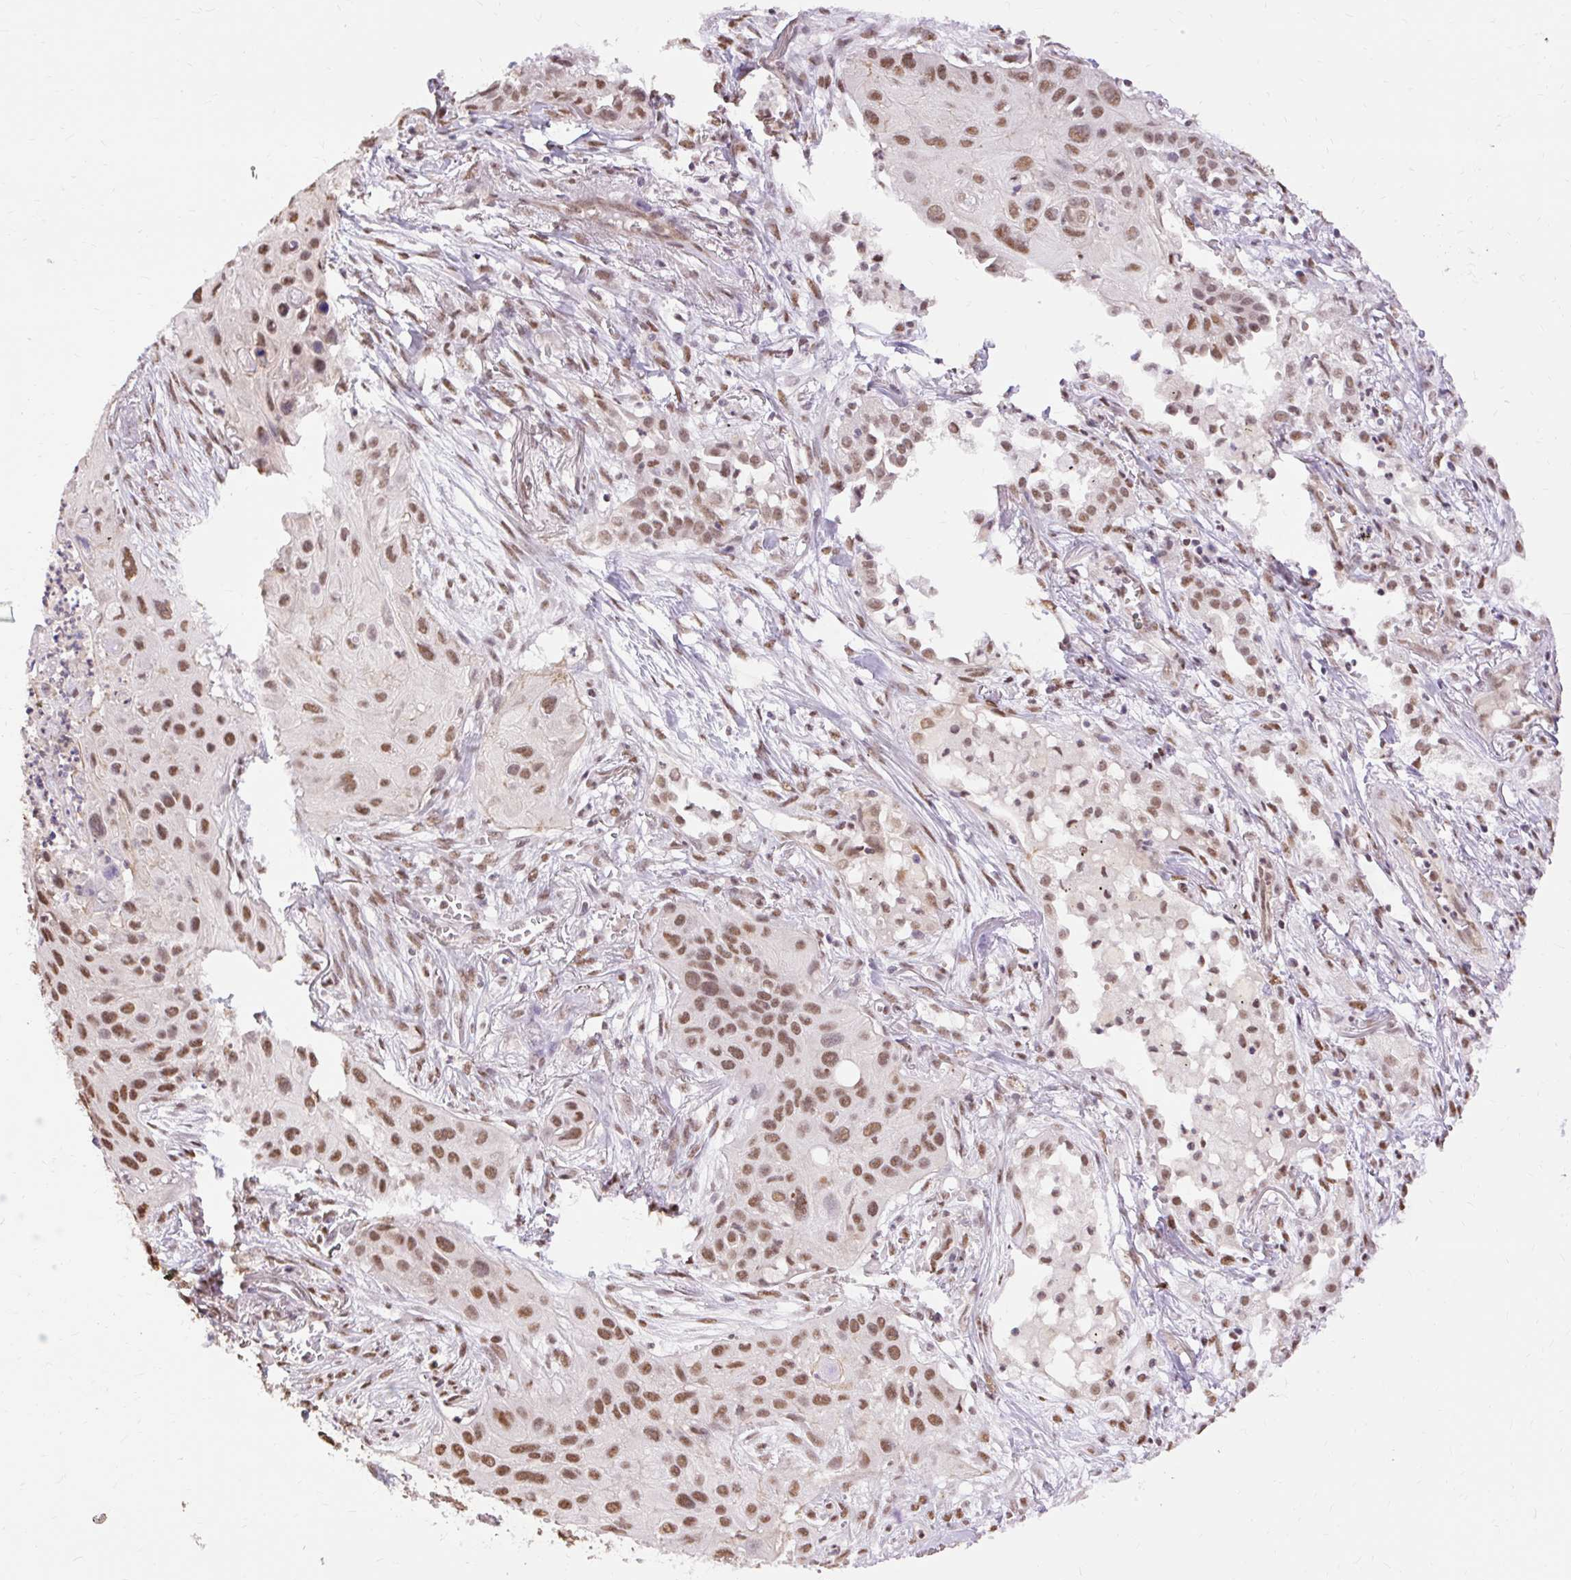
{"staining": {"intensity": "moderate", "quantity": ">75%", "location": "nuclear"}, "tissue": "lung cancer", "cell_type": "Tumor cells", "image_type": "cancer", "snomed": [{"axis": "morphology", "description": "Squamous cell carcinoma, NOS"}, {"axis": "topography", "description": "Lung"}], "caption": "The immunohistochemical stain shows moderate nuclear expression in tumor cells of squamous cell carcinoma (lung) tissue.", "gene": "NPIPB12", "patient": {"sex": "male", "age": 71}}